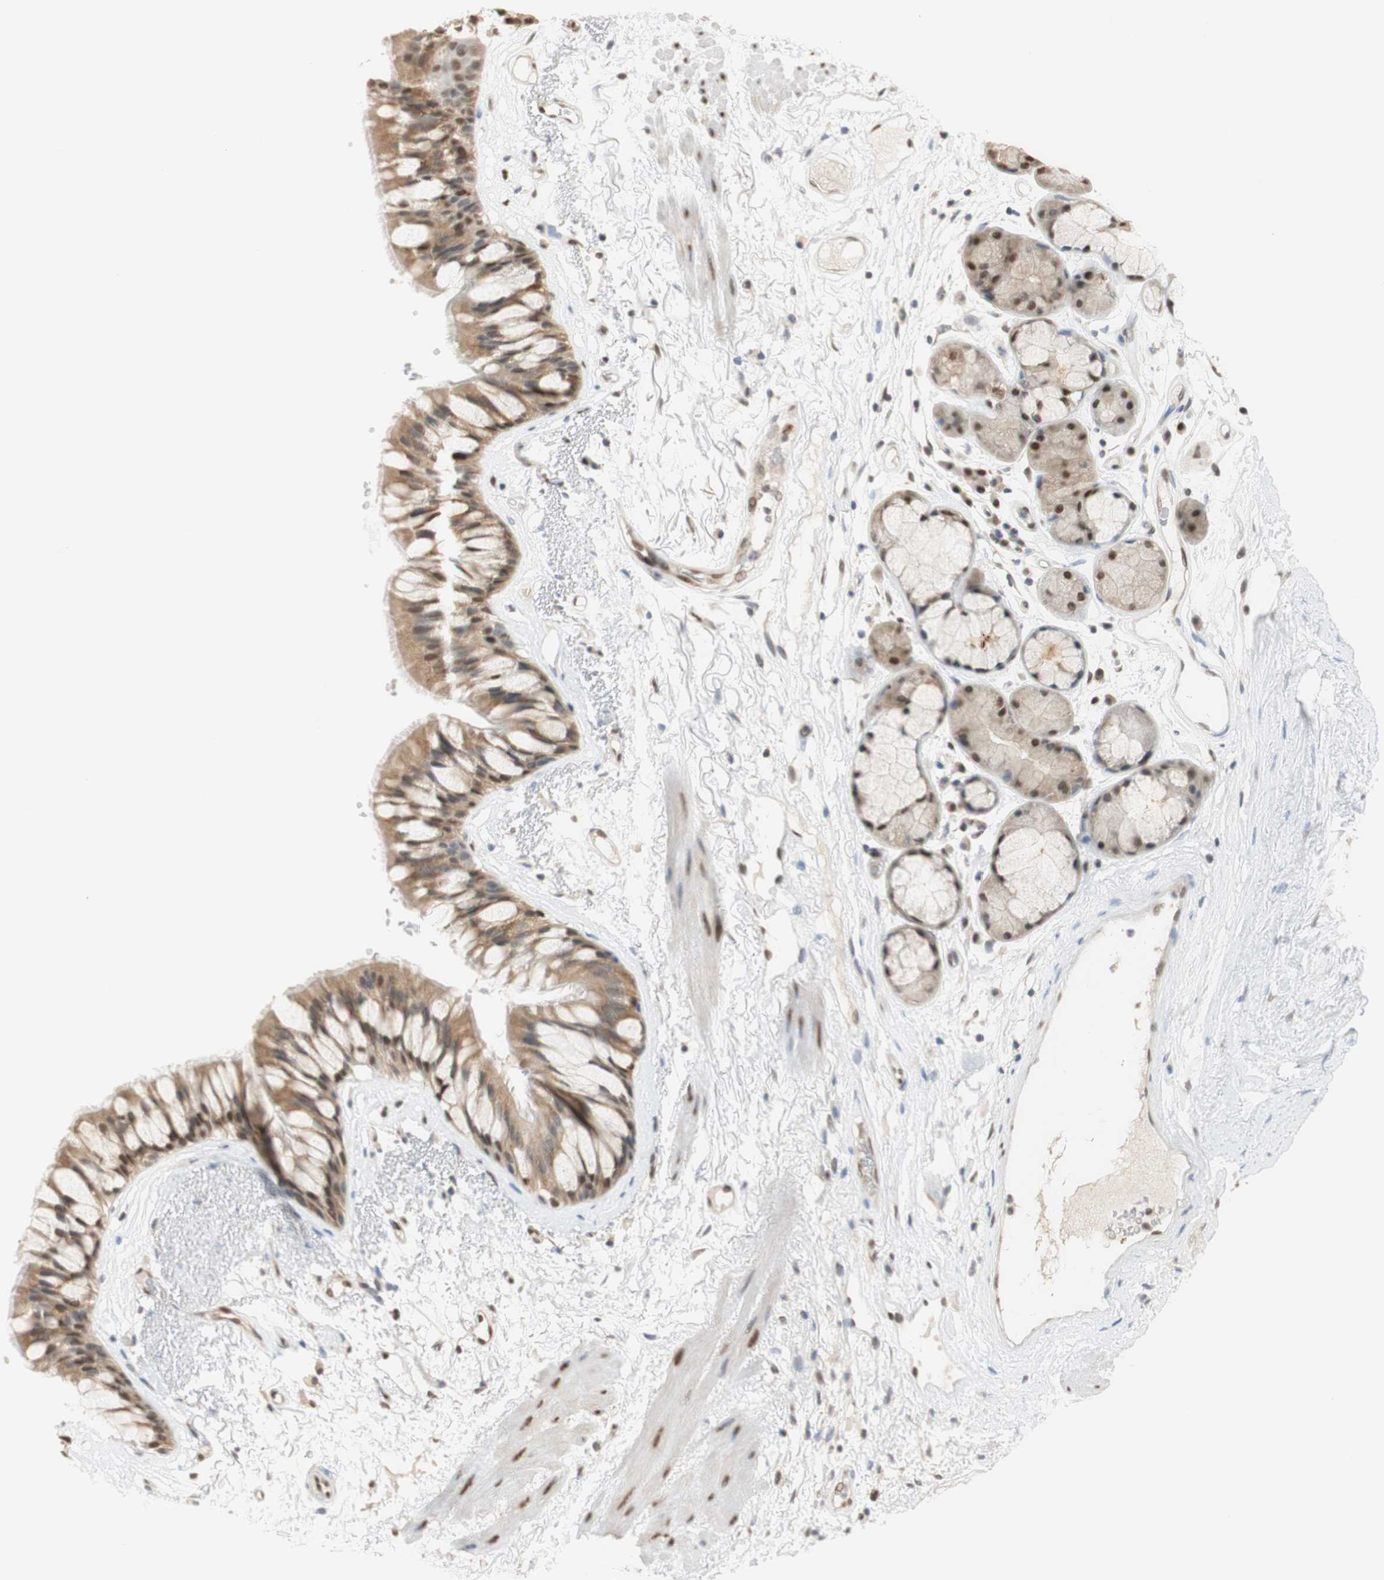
{"staining": {"intensity": "moderate", "quantity": ">75%", "location": "cytoplasmic/membranous,nuclear"}, "tissue": "bronchus", "cell_type": "Respiratory epithelial cells", "image_type": "normal", "snomed": [{"axis": "morphology", "description": "Normal tissue, NOS"}, {"axis": "topography", "description": "Bronchus"}], "caption": "About >75% of respiratory epithelial cells in unremarkable bronchus demonstrate moderate cytoplasmic/membranous,nuclear protein expression as visualized by brown immunohistochemical staining.", "gene": "NAP1L4", "patient": {"sex": "male", "age": 66}}